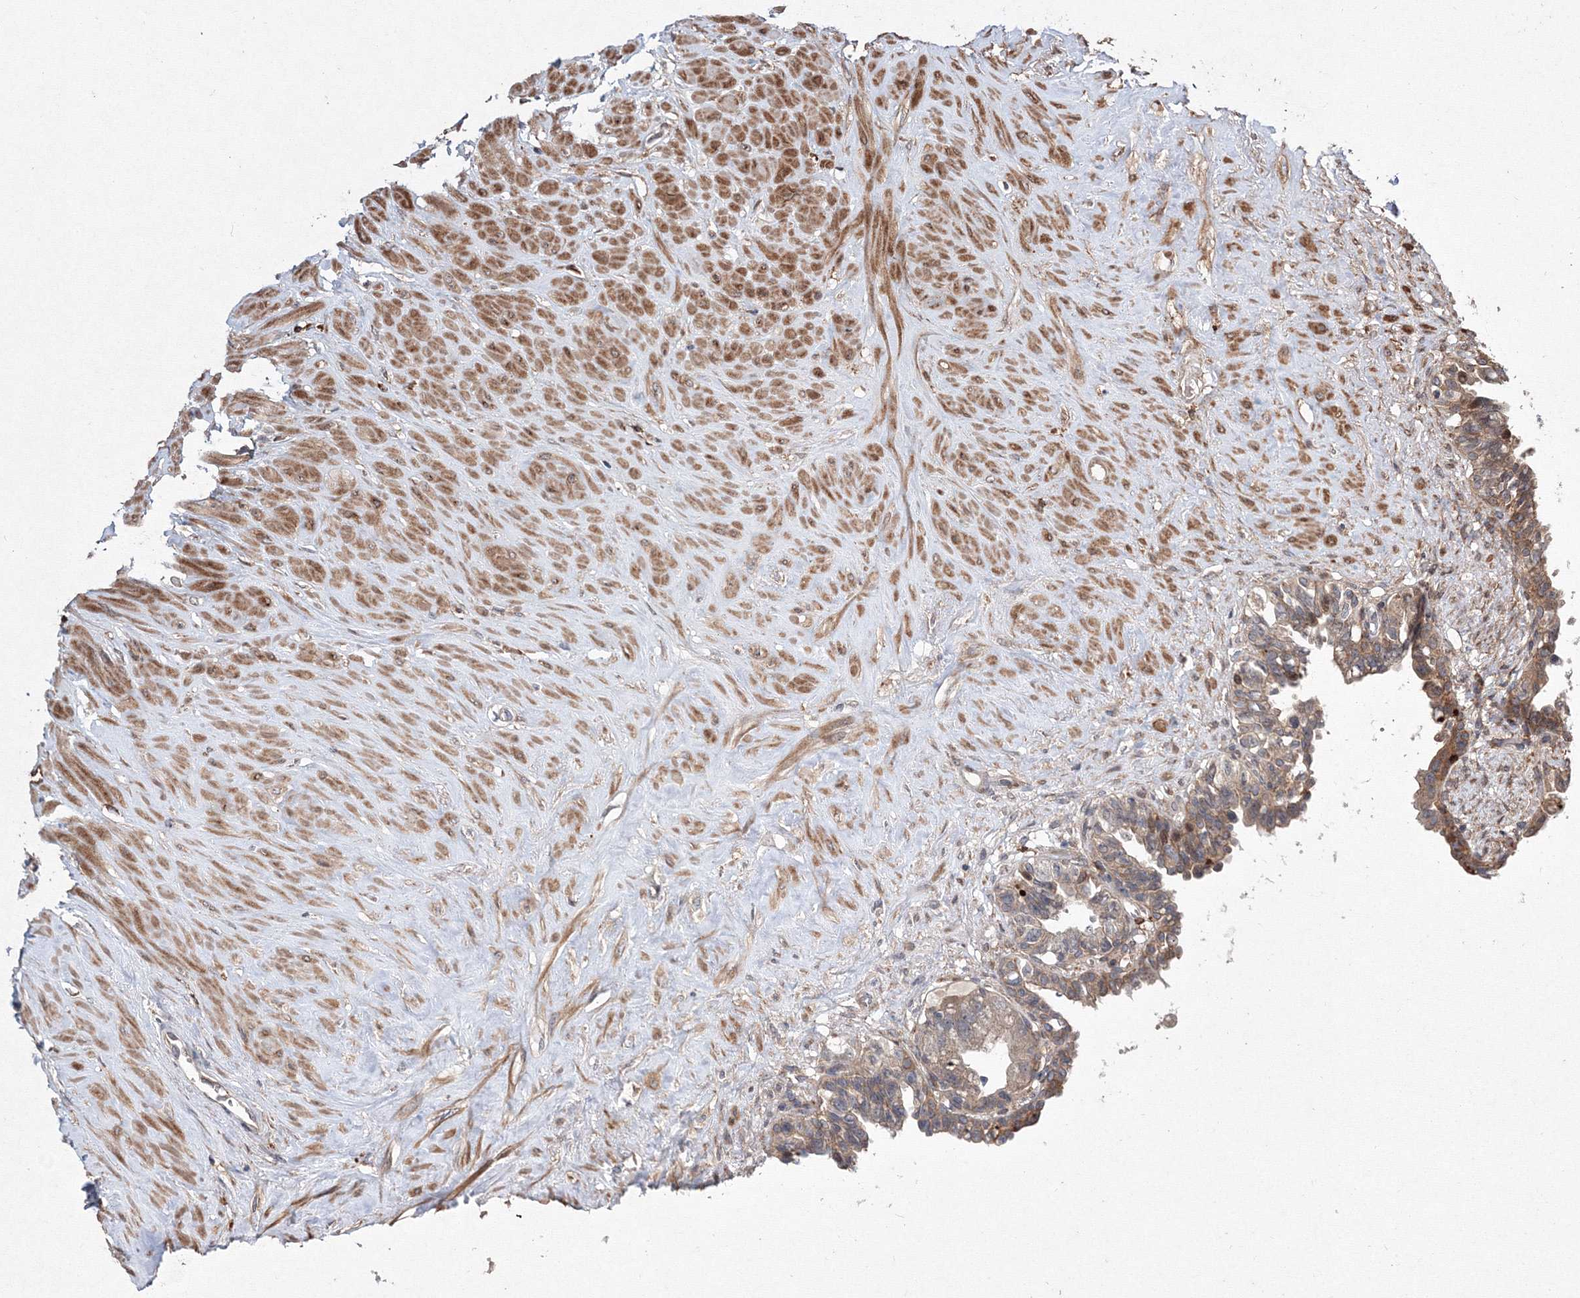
{"staining": {"intensity": "moderate", "quantity": "25%-75%", "location": "cytoplasmic/membranous"}, "tissue": "seminal vesicle", "cell_type": "Glandular cells", "image_type": "normal", "snomed": [{"axis": "morphology", "description": "Normal tissue, NOS"}, {"axis": "topography", "description": "Seminal veicle"}], "caption": "Seminal vesicle stained with a brown dye displays moderate cytoplasmic/membranous positive positivity in approximately 25%-75% of glandular cells.", "gene": "RANBP3L", "patient": {"sex": "male", "age": 63}}